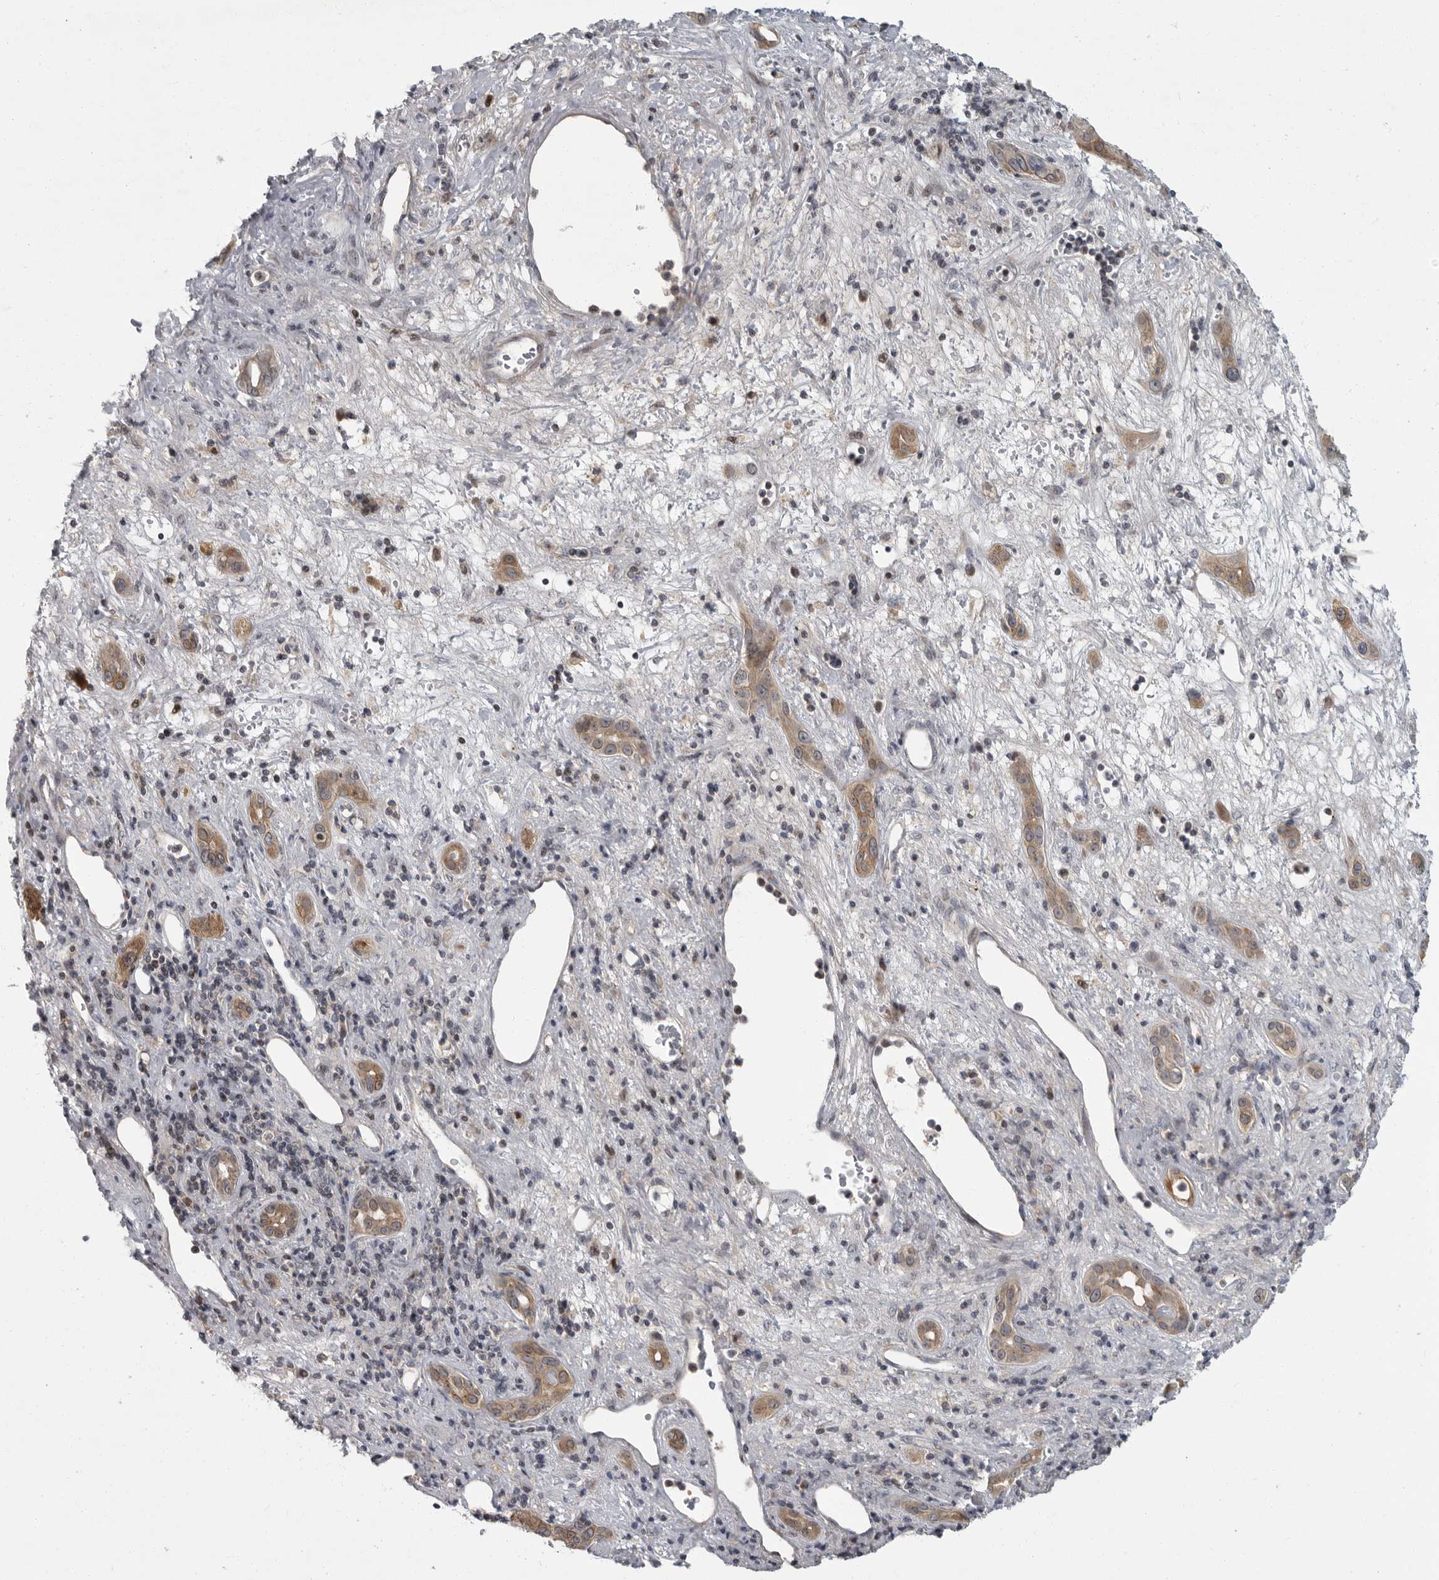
{"staining": {"intensity": "moderate", "quantity": ">75%", "location": "cytoplasmic/membranous"}, "tissue": "liver cancer", "cell_type": "Tumor cells", "image_type": "cancer", "snomed": [{"axis": "morphology", "description": "Carcinoma, Hepatocellular, NOS"}, {"axis": "topography", "description": "Liver"}], "caption": "A brown stain shows moderate cytoplasmic/membranous expression of a protein in human liver cancer tumor cells. The staining was performed using DAB to visualize the protein expression in brown, while the nuclei were stained in blue with hematoxylin (Magnification: 20x).", "gene": "PDE7A", "patient": {"sex": "female", "age": 73}}